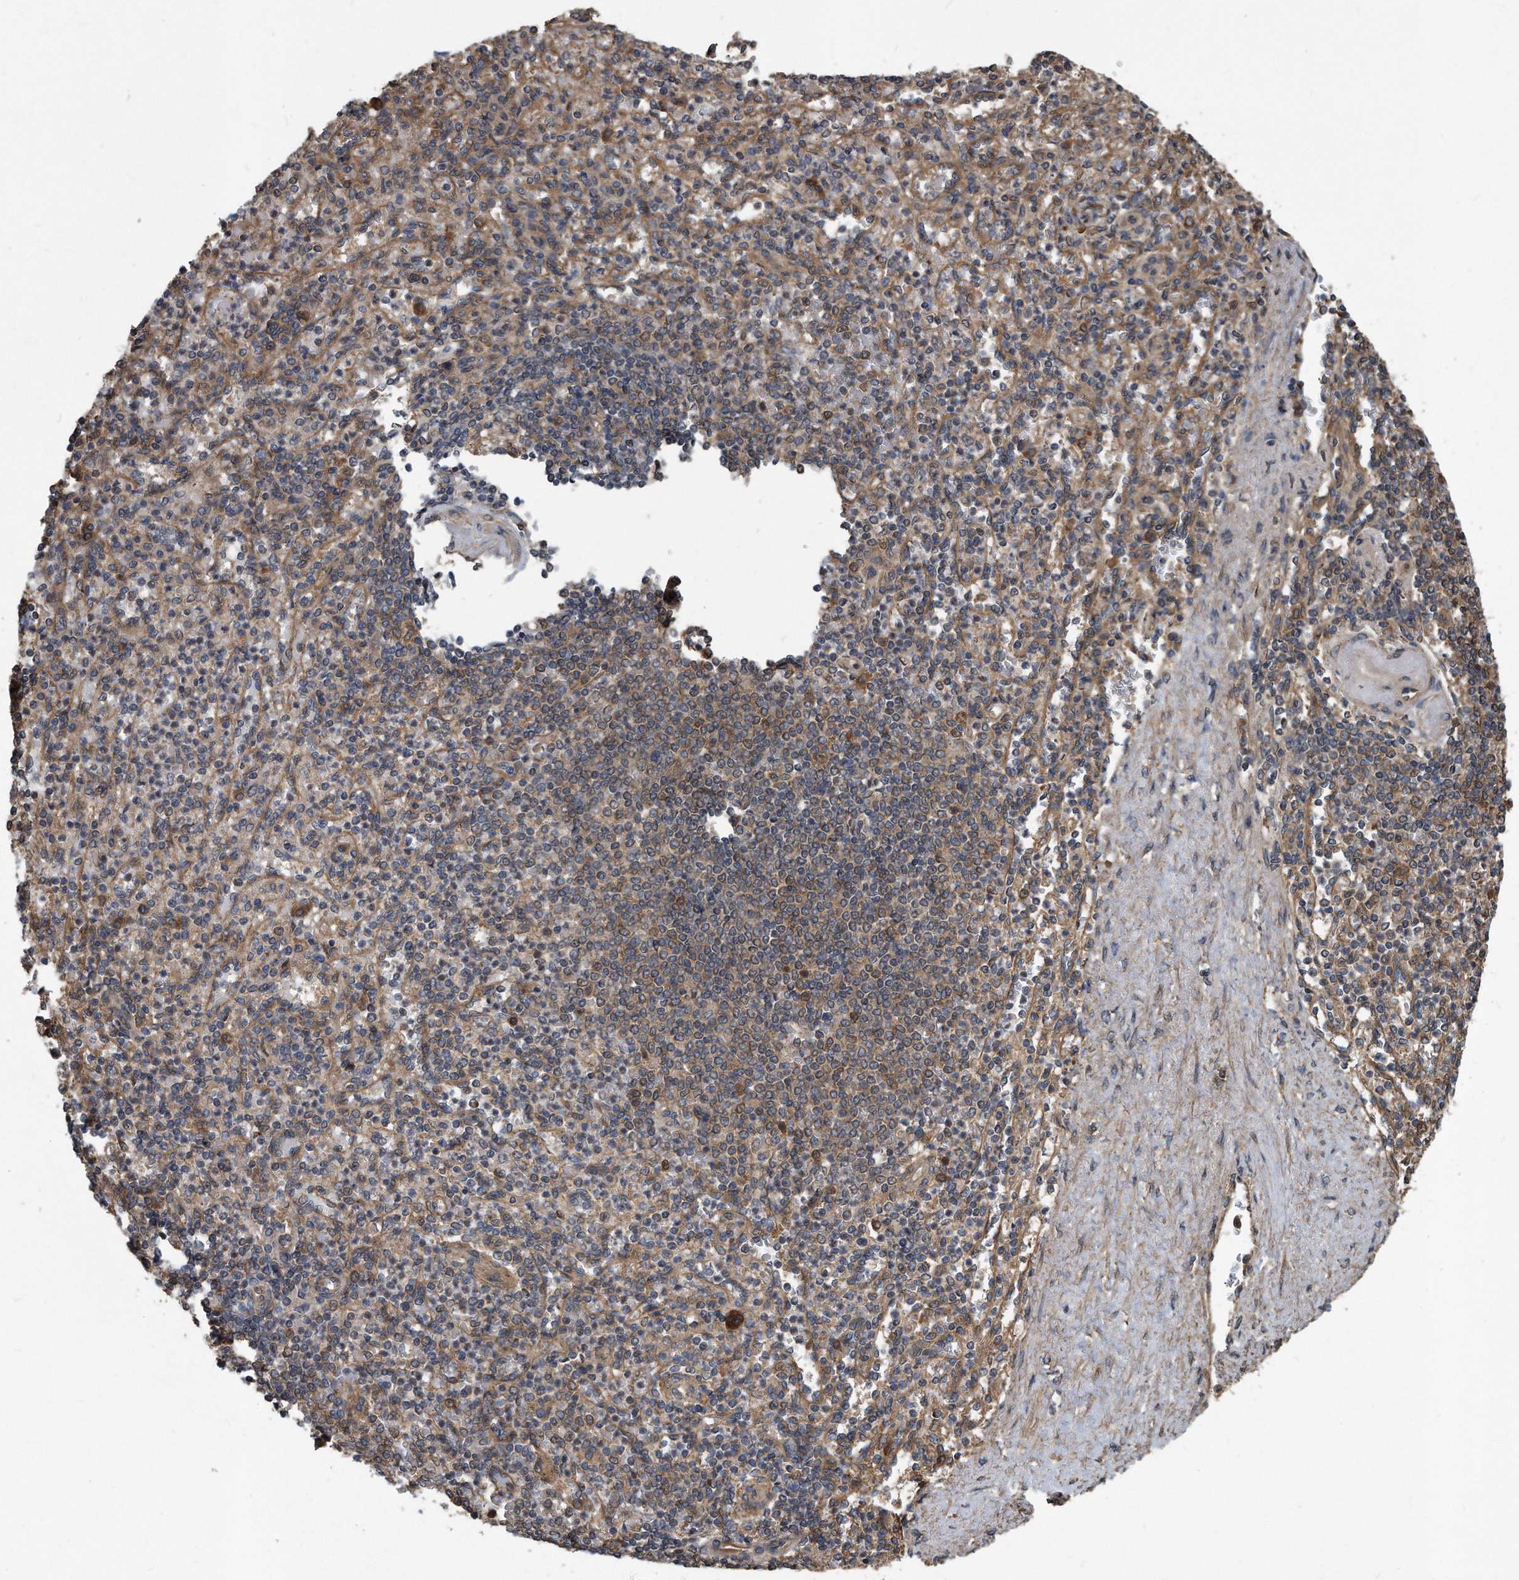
{"staining": {"intensity": "weak", "quantity": "25%-75%", "location": "cytoplasmic/membranous"}, "tissue": "spleen", "cell_type": "Cells in red pulp", "image_type": "normal", "snomed": [{"axis": "morphology", "description": "Normal tissue, NOS"}, {"axis": "topography", "description": "Spleen"}], "caption": "This is a micrograph of immunohistochemistry staining of benign spleen, which shows weak staining in the cytoplasmic/membranous of cells in red pulp.", "gene": "FAM136A", "patient": {"sex": "female", "age": 74}}